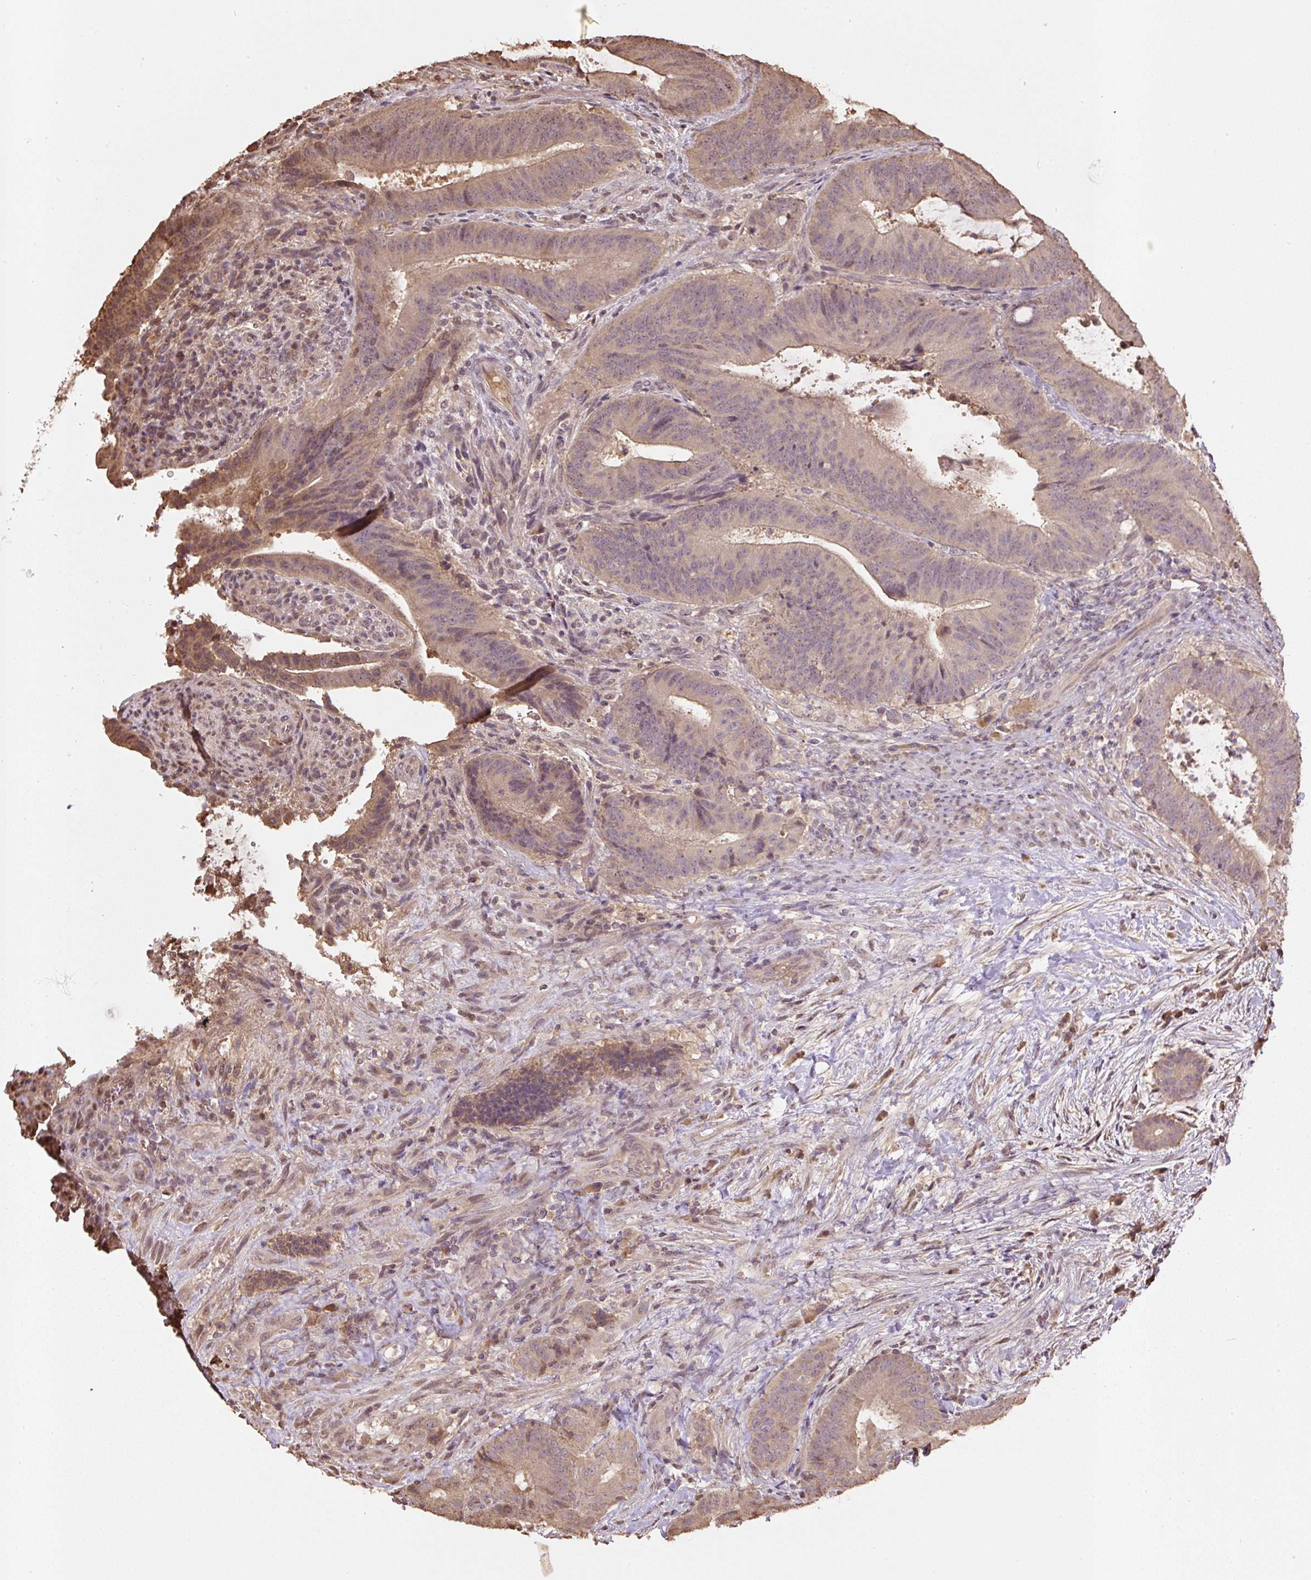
{"staining": {"intensity": "weak", "quantity": ">75%", "location": "cytoplasmic/membranous,nuclear"}, "tissue": "colorectal cancer", "cell_type": "Tumor cells", "image_type": "cancer", "snomed": [{"axis": "morphology", "description": "Adenocarcinoma, NOS"}, {"axis": "topography", "description": "Colon"}], "caption": "Brown immunohistochemical staining in adenocarcinoma (colorectal) demonstrates weak cytoplasmic/membranous and nuclear positivity in approximately >75% of tumor cells.", "gene": "TMEM170B", "patient": {"sex": "female", "age": 43}}